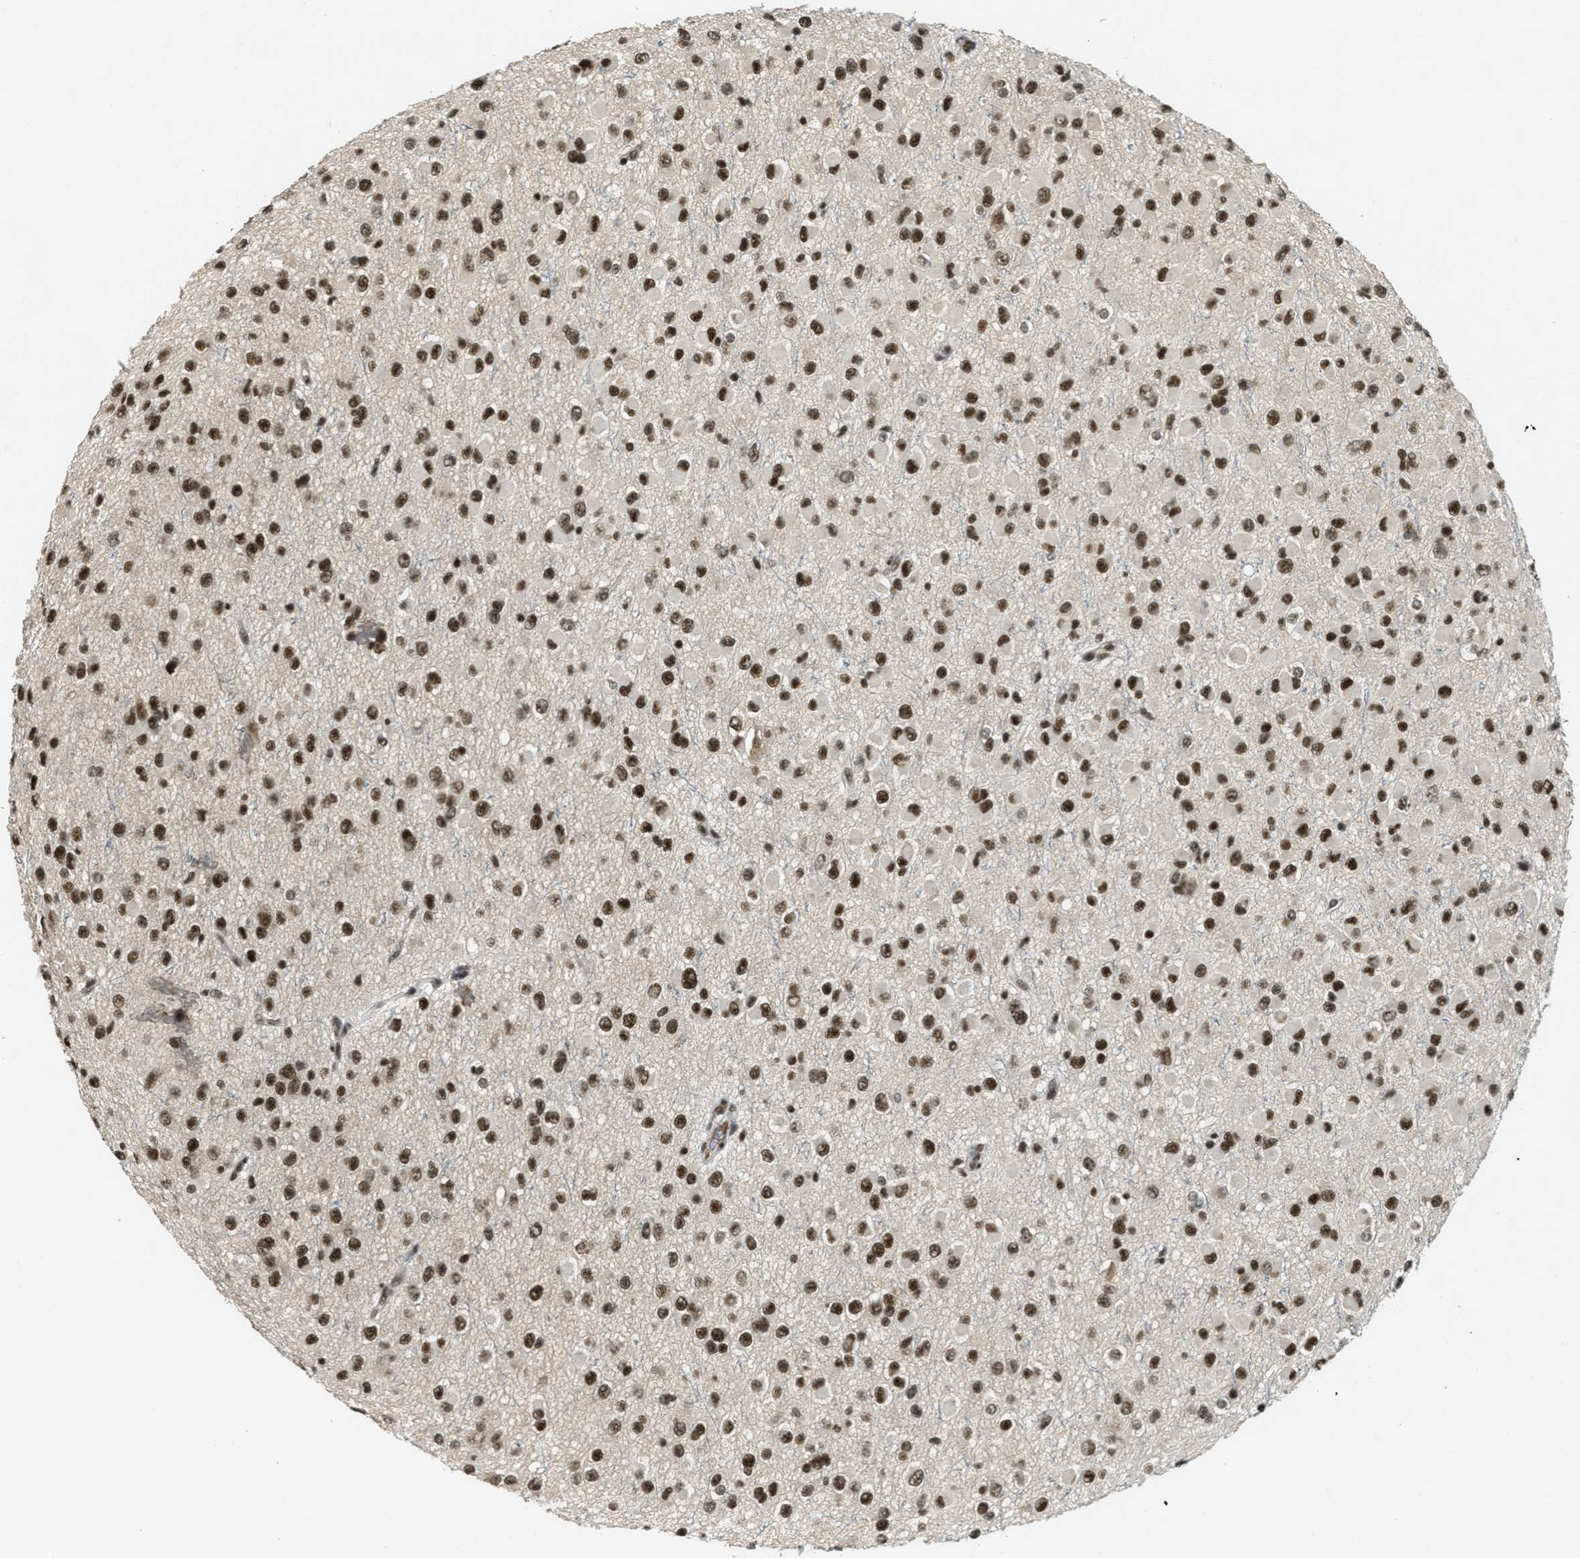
{"staining": {"intensity": "strong", "quantity": ">75%", "location": "nuclear"}, "tissue": "glioma", "cell_type": "Tumor cells", "image_type": "cancer", "snomed": [{"axis": "morphology", "description": "Glioma, malignant, Low grade"}, {"axis": "topography", "description": "Brain"}], "caption": "A photomicrograph of malignant glioma (low-grade) stained for a protein demonstrates strong nuclear brown staining in tumor cells.", "gene": "ZNF148", "patient": {"sex": "male", "age": 42}}